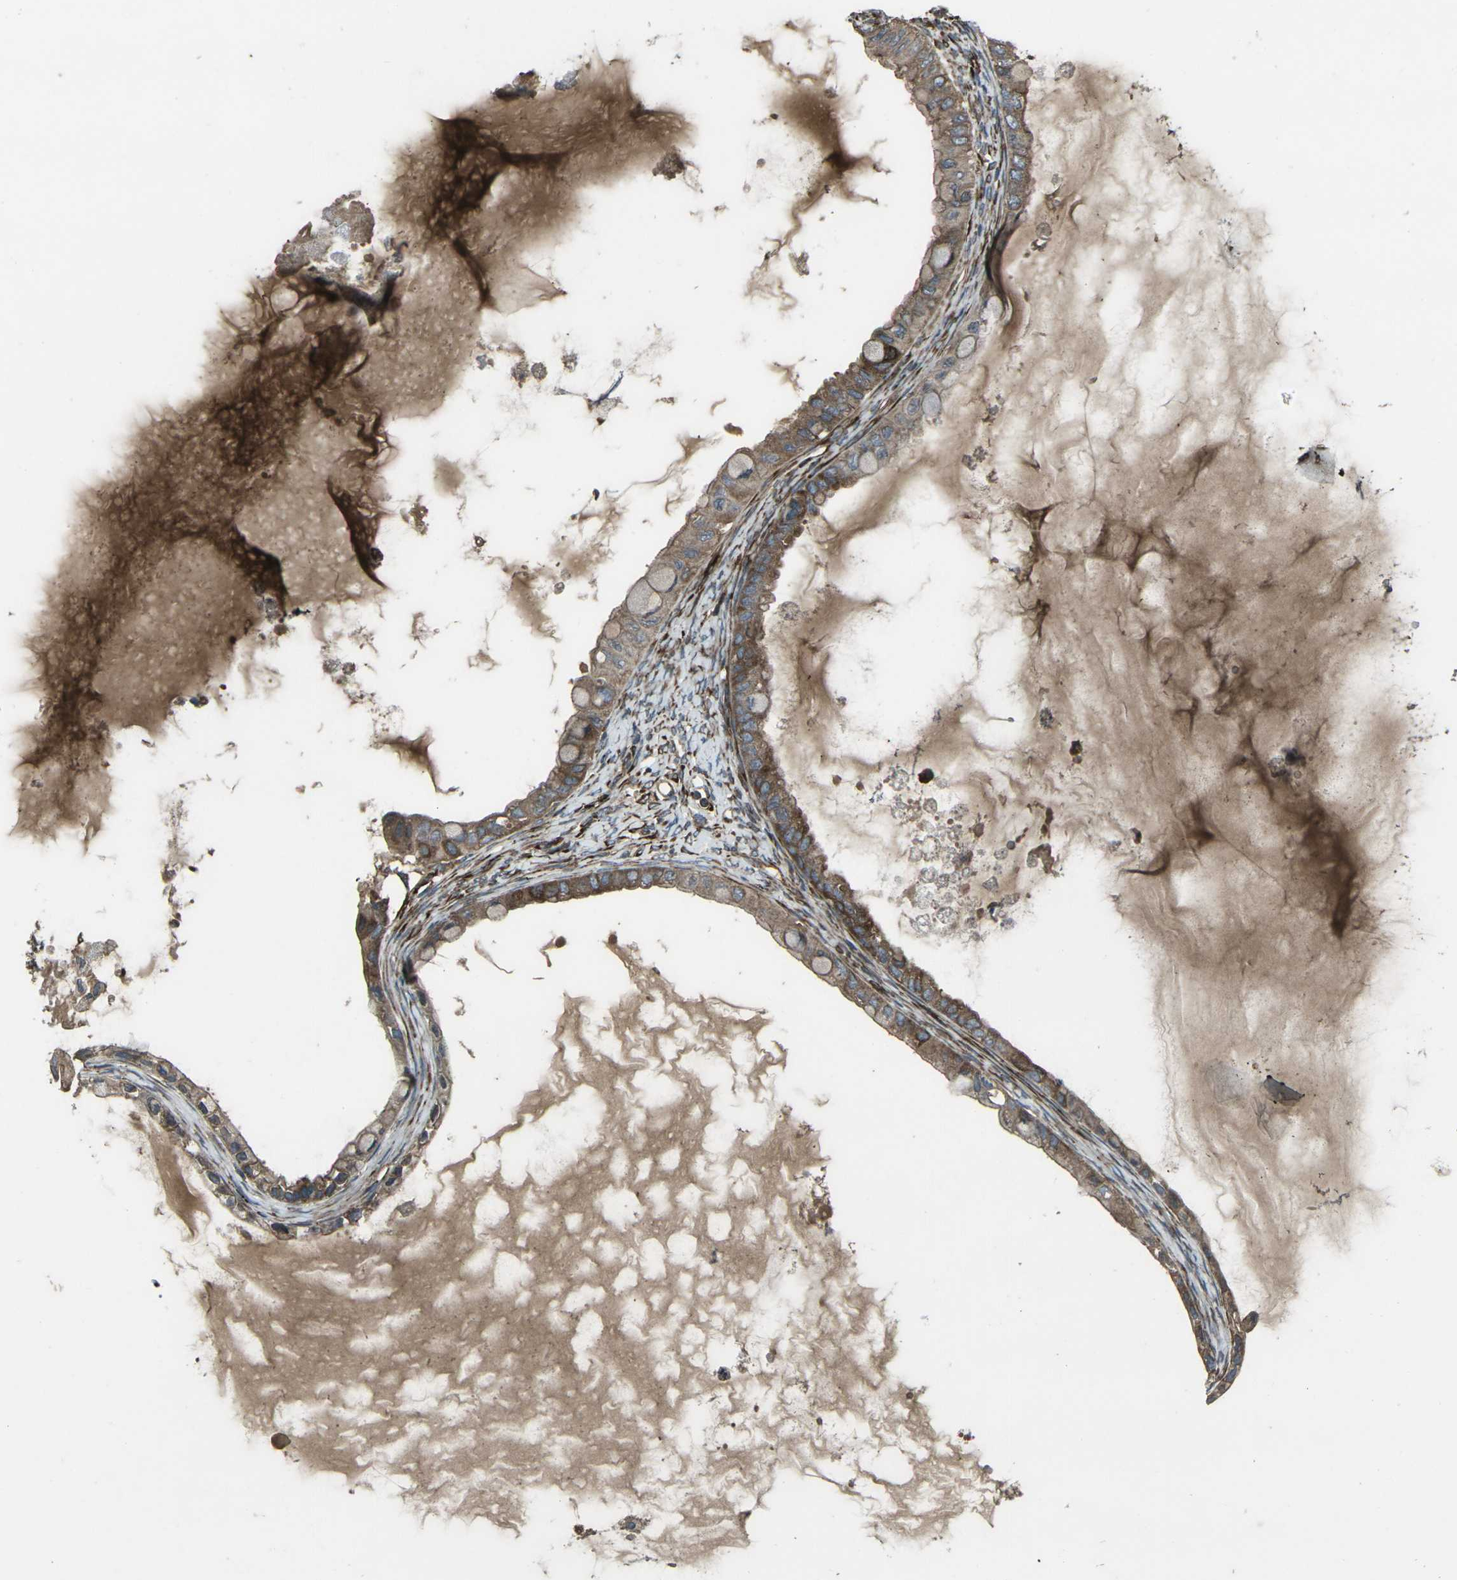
{"staining": {"intensity": "moderate", "quantity": ">75%", "location": "cytoplasmic/membranous"}, "tissue": "ovarian cancer", "cell_type": "Tumor cells", "image_type": "cancer", "snomed": [{"axis": "morphology", "description": "Cystadenocarcinoma, mucinous, NOS"}, {"axis": "topography", "description": "Ovary"}], "caption": "DAB immunohistochemical staining of ovarian cancer (mucinous cystadenocarcinoma) demonstrates moderate cytoplasmic/membranous protein positivity in approximately >75% of tumor cells.", "gene": "LSMEM1", "patient": {"sex": "female", "age": 80}}